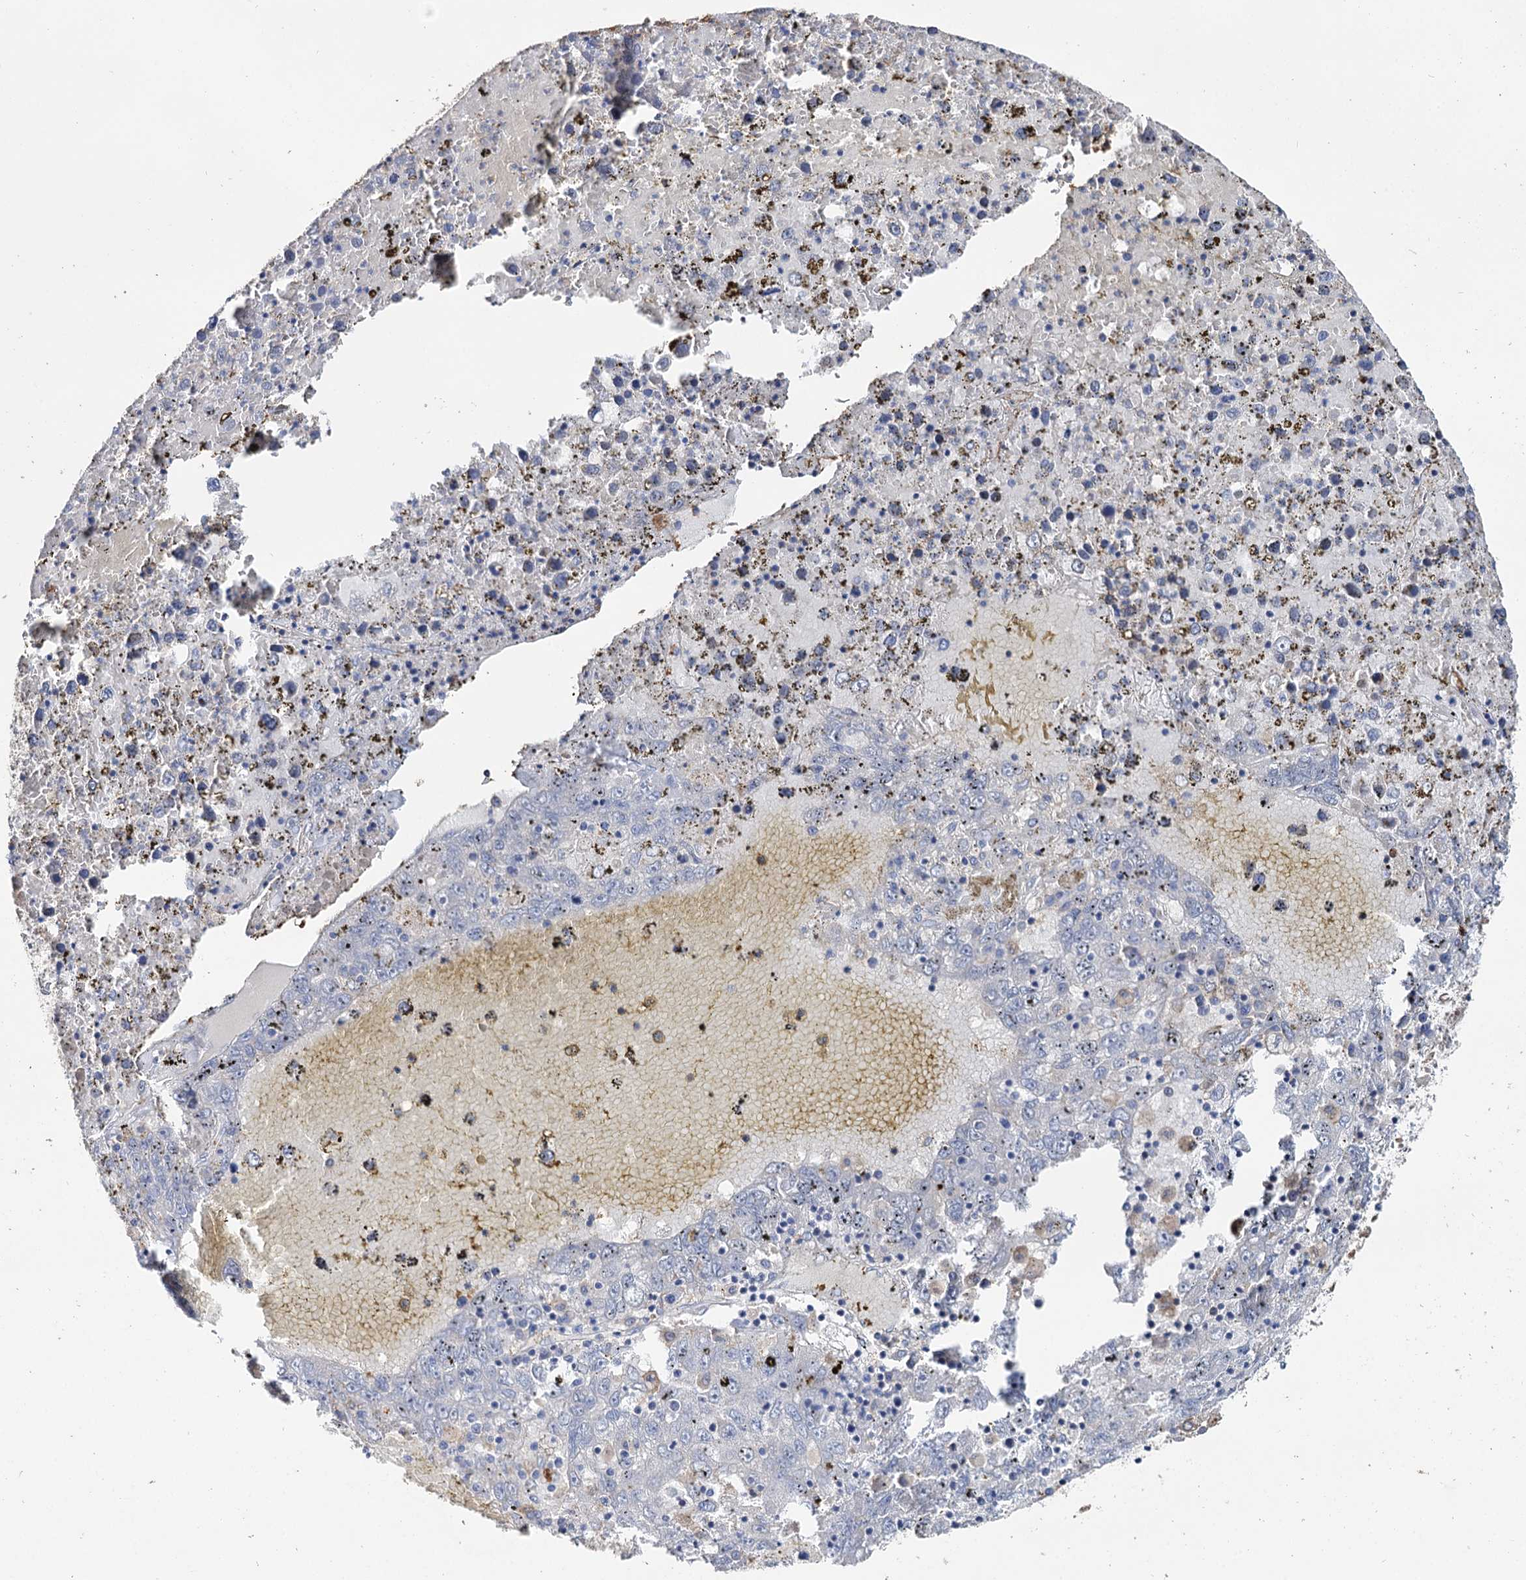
{"staining": {"intensity": "negative", "quantity": "none", "location": "none"}, "tissue": "liver cancer", "cell_type": "Tumor cells", "image_type": "cancer", "snomed": [{"axis": "morphology", "description": "Carcinoma, Hepatocellular, NOS"}, {"axis": "topography", "description": "Liver"}], "caption": "High power microscopy micrograph of an immunohistochemistry (IHC) photomicrograph of hepatocellular carcinoma (liver), revealing no significant positivity in tumor cells. Brightfield microscopy of immunohistochemistry (IHC) stained with DAB (3,3'-diaminobenzidine) (brown) and hematoxylin (blue), captured at high magnification.", "gene": "DNAH6", "patient": {"sex": "male", "age": 49}}